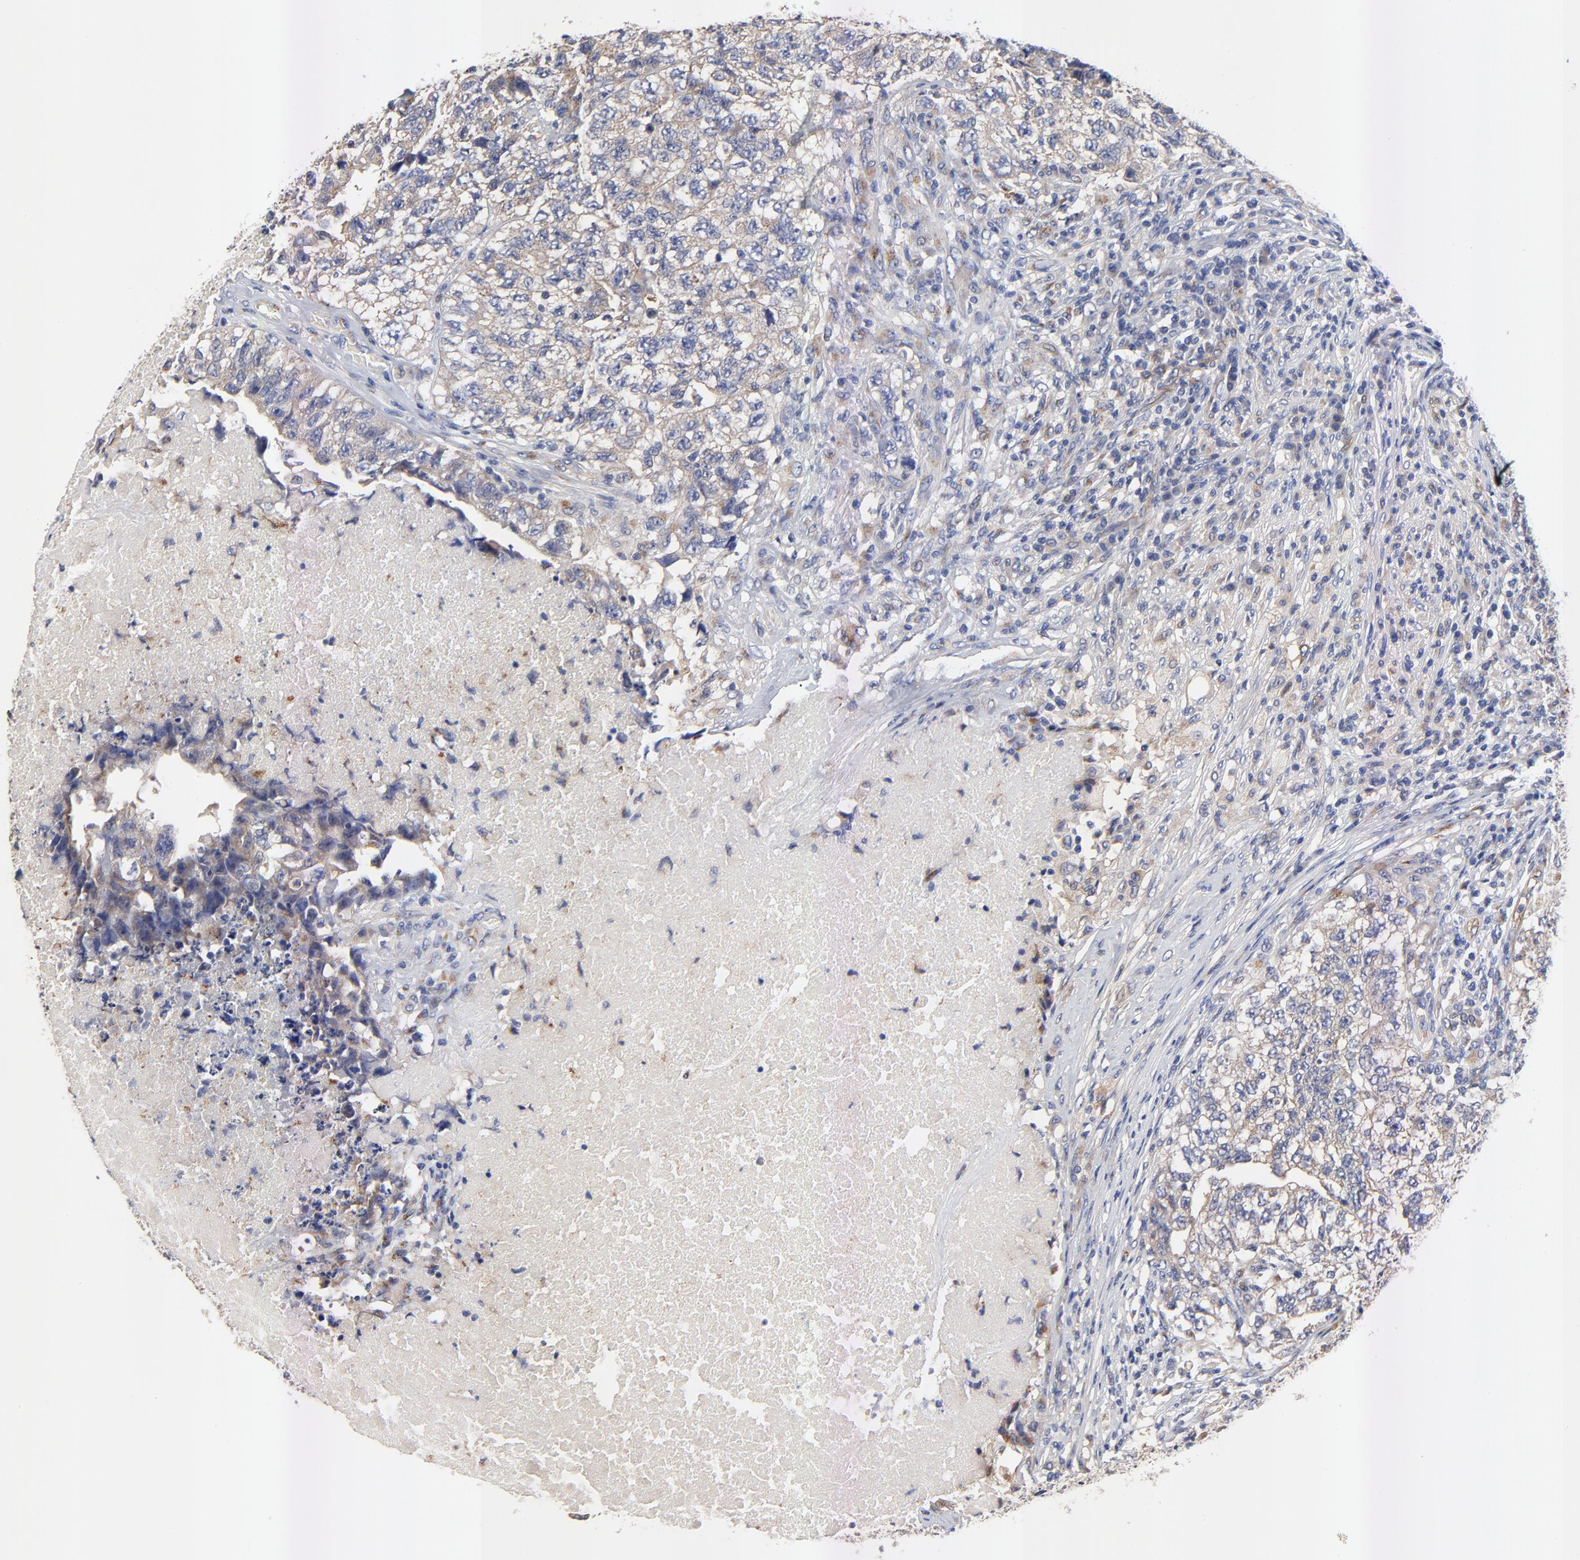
{"staining": {"intensity": "moderate", "quantity": ">75%", "location": "cytoplasmic/membranous"}, "tissue": "testis cancer", "cell_type": "Tumor cells", "image_type": "cancer", "snomed": [{"axis": "morphology", "description": "Carcinoma, Embryonal, NOS"}, {"axis": "topography", "description": "Testis"}], "caption": "Testis cancer (embryonal carcinoma) stained with a brown dye displays moderate cytoplasmic/membranous positive expression in approximately >75% of tumor cells.", "gene": "FBXL2", "patient": {"sex": "male", "age": 21}}